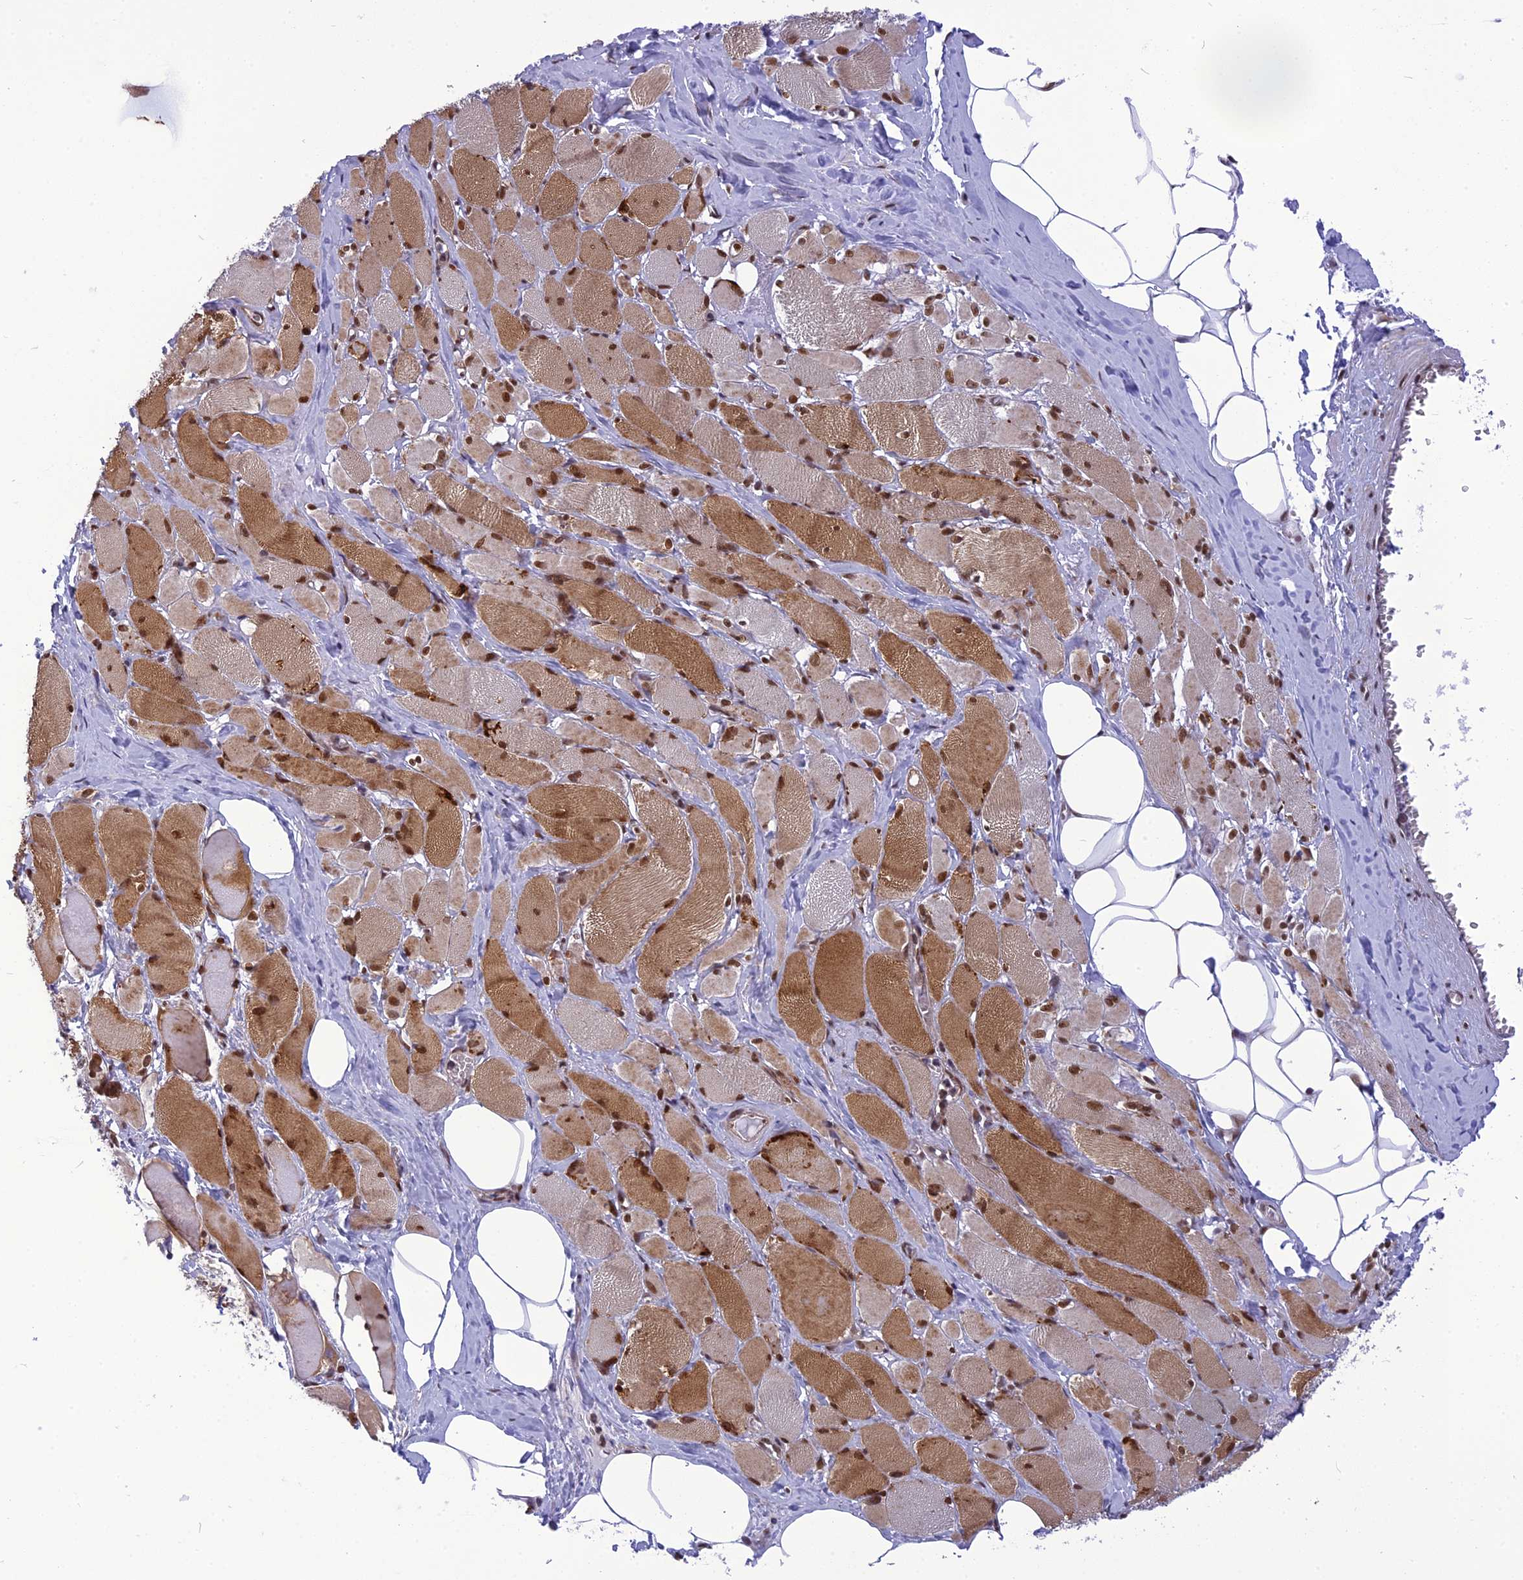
{"staining": {"intensity": "moderate", "quantity": ">75%", "location": "cytoplasmic/membranous,nuclear"}, "tissue": "skeletal muscle", "cell_type": "Myocytes", "image_type": "normal", "snomed": [{"axis": "morphology", "description": "Normal tissue, NOS"}, {"axis": "morphology", "description": "Basal cell carcinoma"}, {"axis": "topography", "description": "Skeletal muscle"}], "caption": "Immunohistochemistry staining of benign skeletal muscle, which demonstrates medium levels of moderate cytoplasmic/membranous,nuclear staining in approximately >75% of myocytes indicating moderate cytoplasmic/membranous,nuclear protein staining. The staining was performed using DAB (3,3'-diaminobenzidine) (brown) for protein detection and nuclei were counterstained in hematoxylin (blue).", "gene": "RTRAF", "patient": {"sex": "female", "age": 64}}